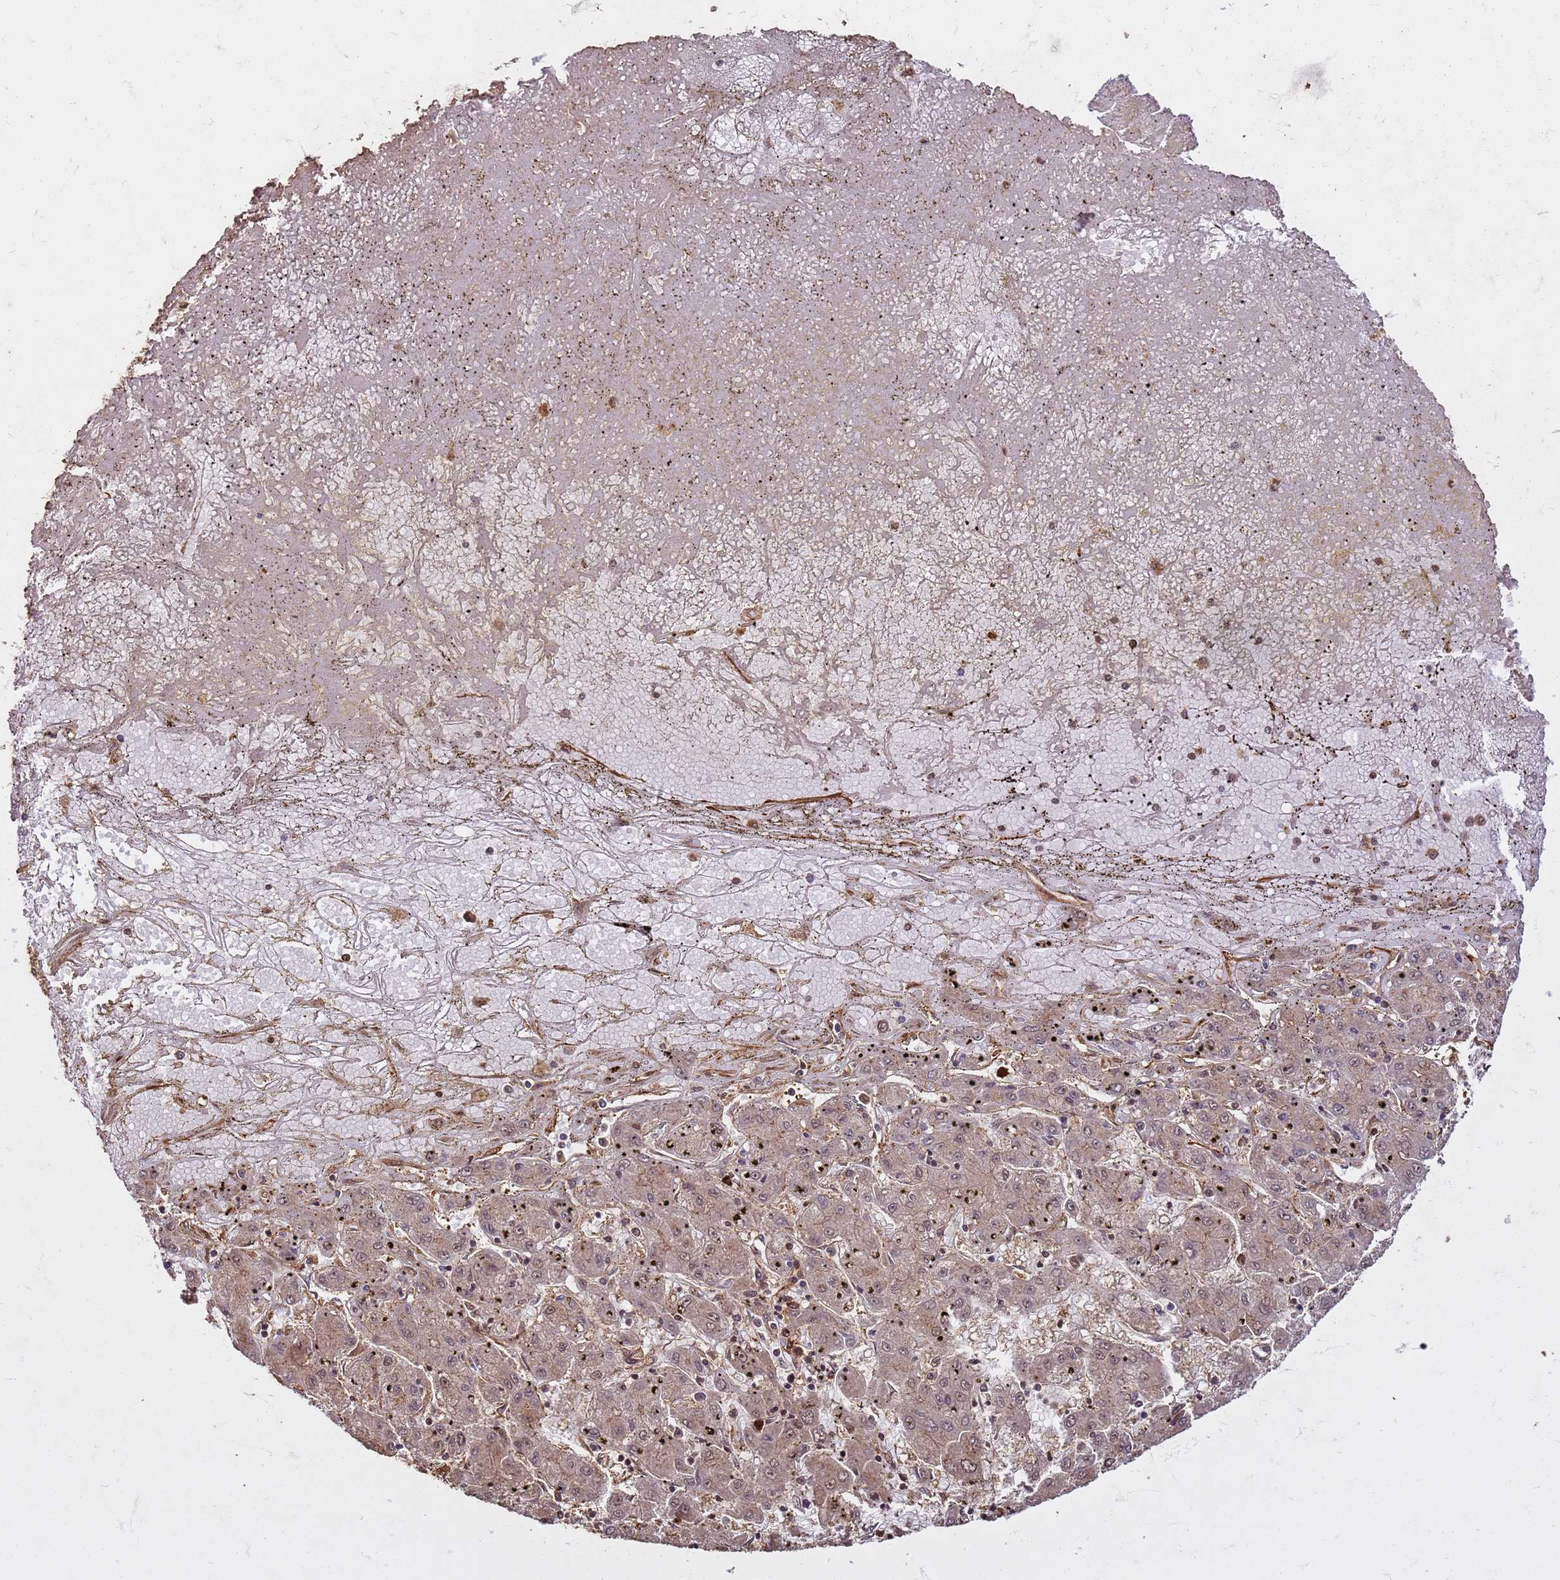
{"staining": {"intensity": "weak", "quantity": "25%-75%", "location": "cytoplasmic/membranous"}, "tissue": "liver cancer", "cell_type": "Tumor cells", "image_type": "cancer", "snomed": [{"axis": "morphology", "description": "Carcinoma, Hepatocellular, NOS"}, {"axis": "topography", "description": "Liver"}], "caption": "Protein expression analysis of human hepatocellular carcinoma (liver) reveals weak cytoplasmic/membranous positivity in approximately 25%-75% of tumor cells.", "gene": "KIF26A", "patient": {"sex": "male", "age": 72}}